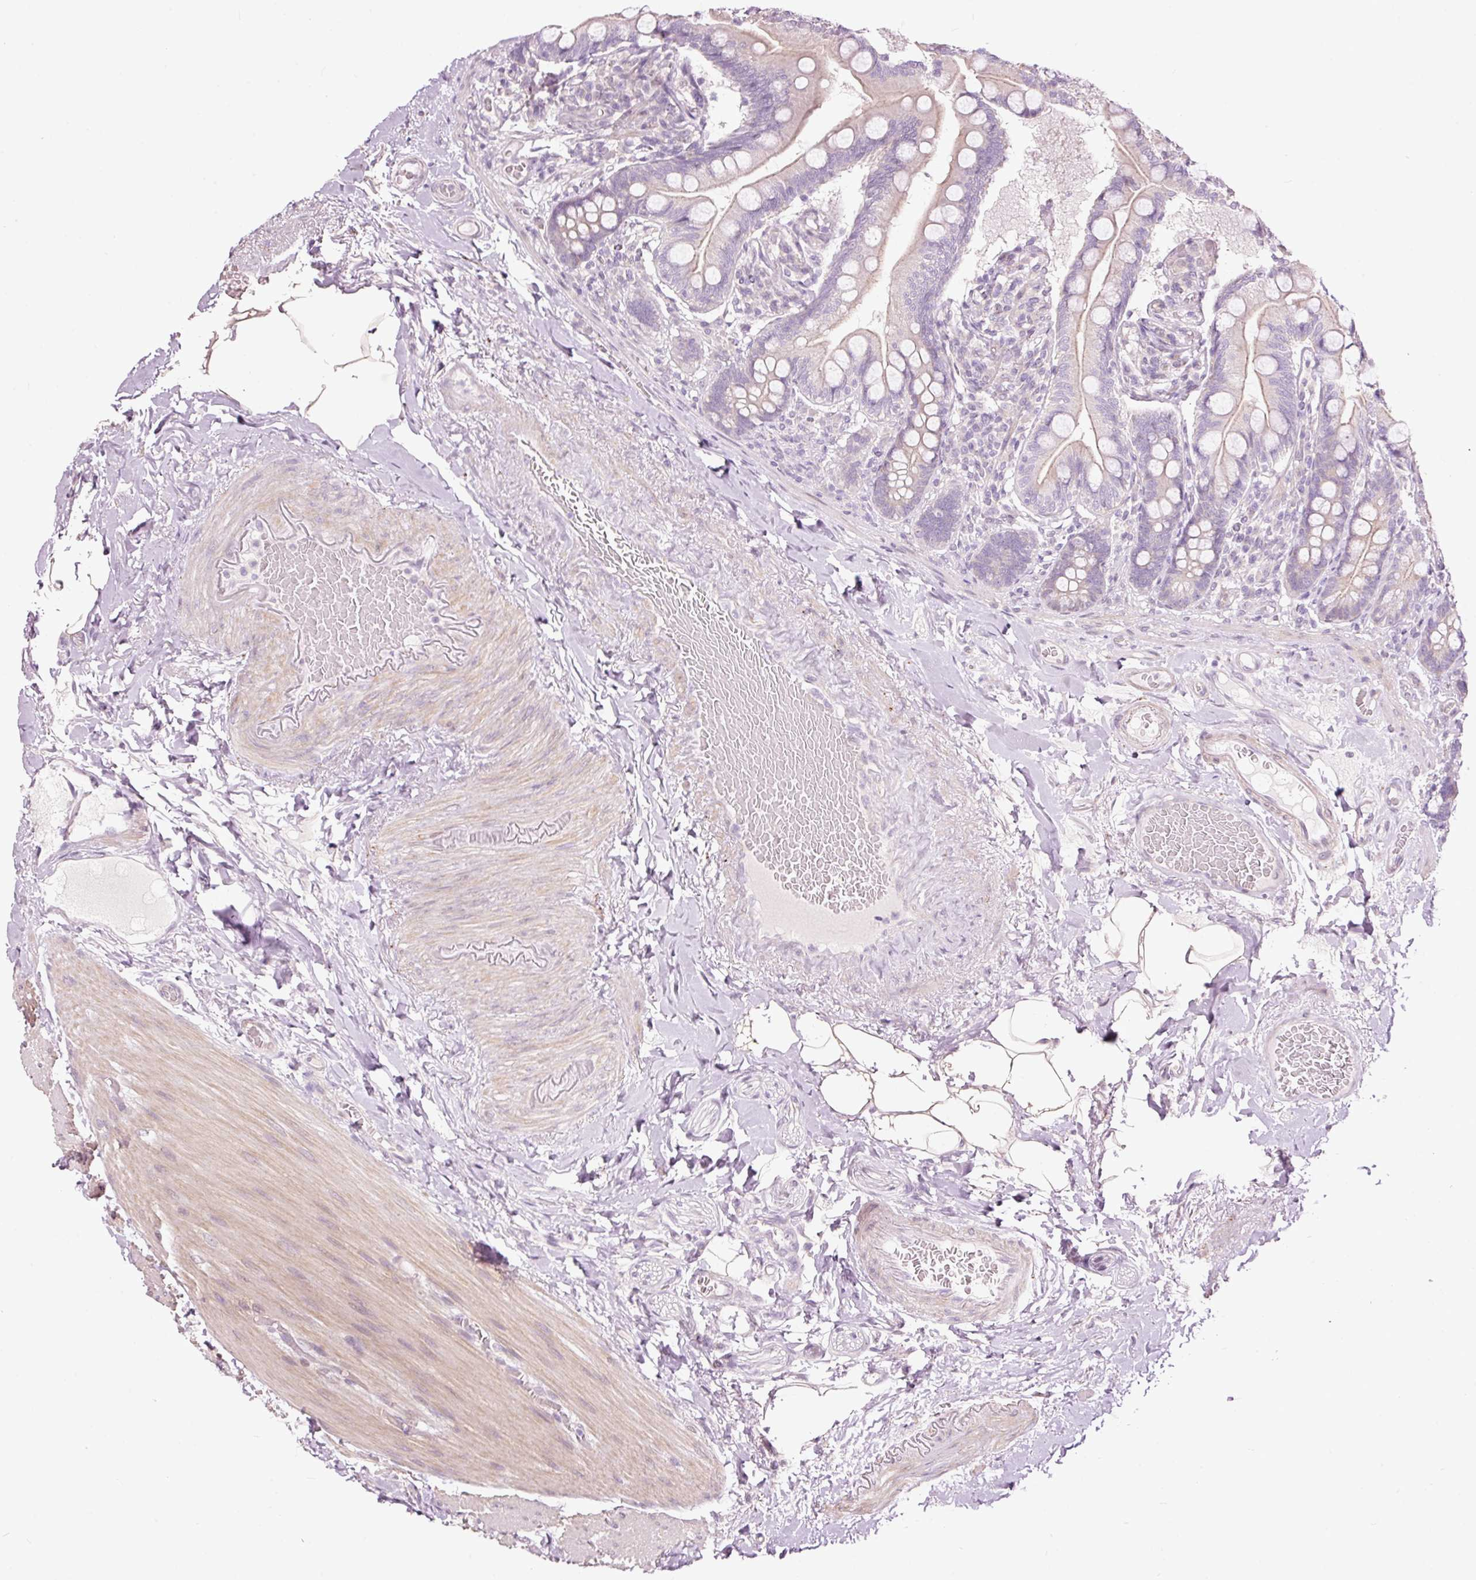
{"staining": {"intensity": "weak", "quantity": "25%-75%", "location": "cytoplasmic/membranous"}, "tissue": "small intestine", "cell_type": "Glandular cells", "image_type": "normal", "snomed": [{"axis": "morphology", "description": "Normal tissue, NOS"}, {"axis": "topography", "description": "Small intestine"}], "caption": "Glandular cells display low levels of weak cytoplasmic/membranous positivity in approximately 25%-75% of cells in unremarkable small intestine.", "gene": "FCRL4", "patient": {"sex": "female", "age": 64}}